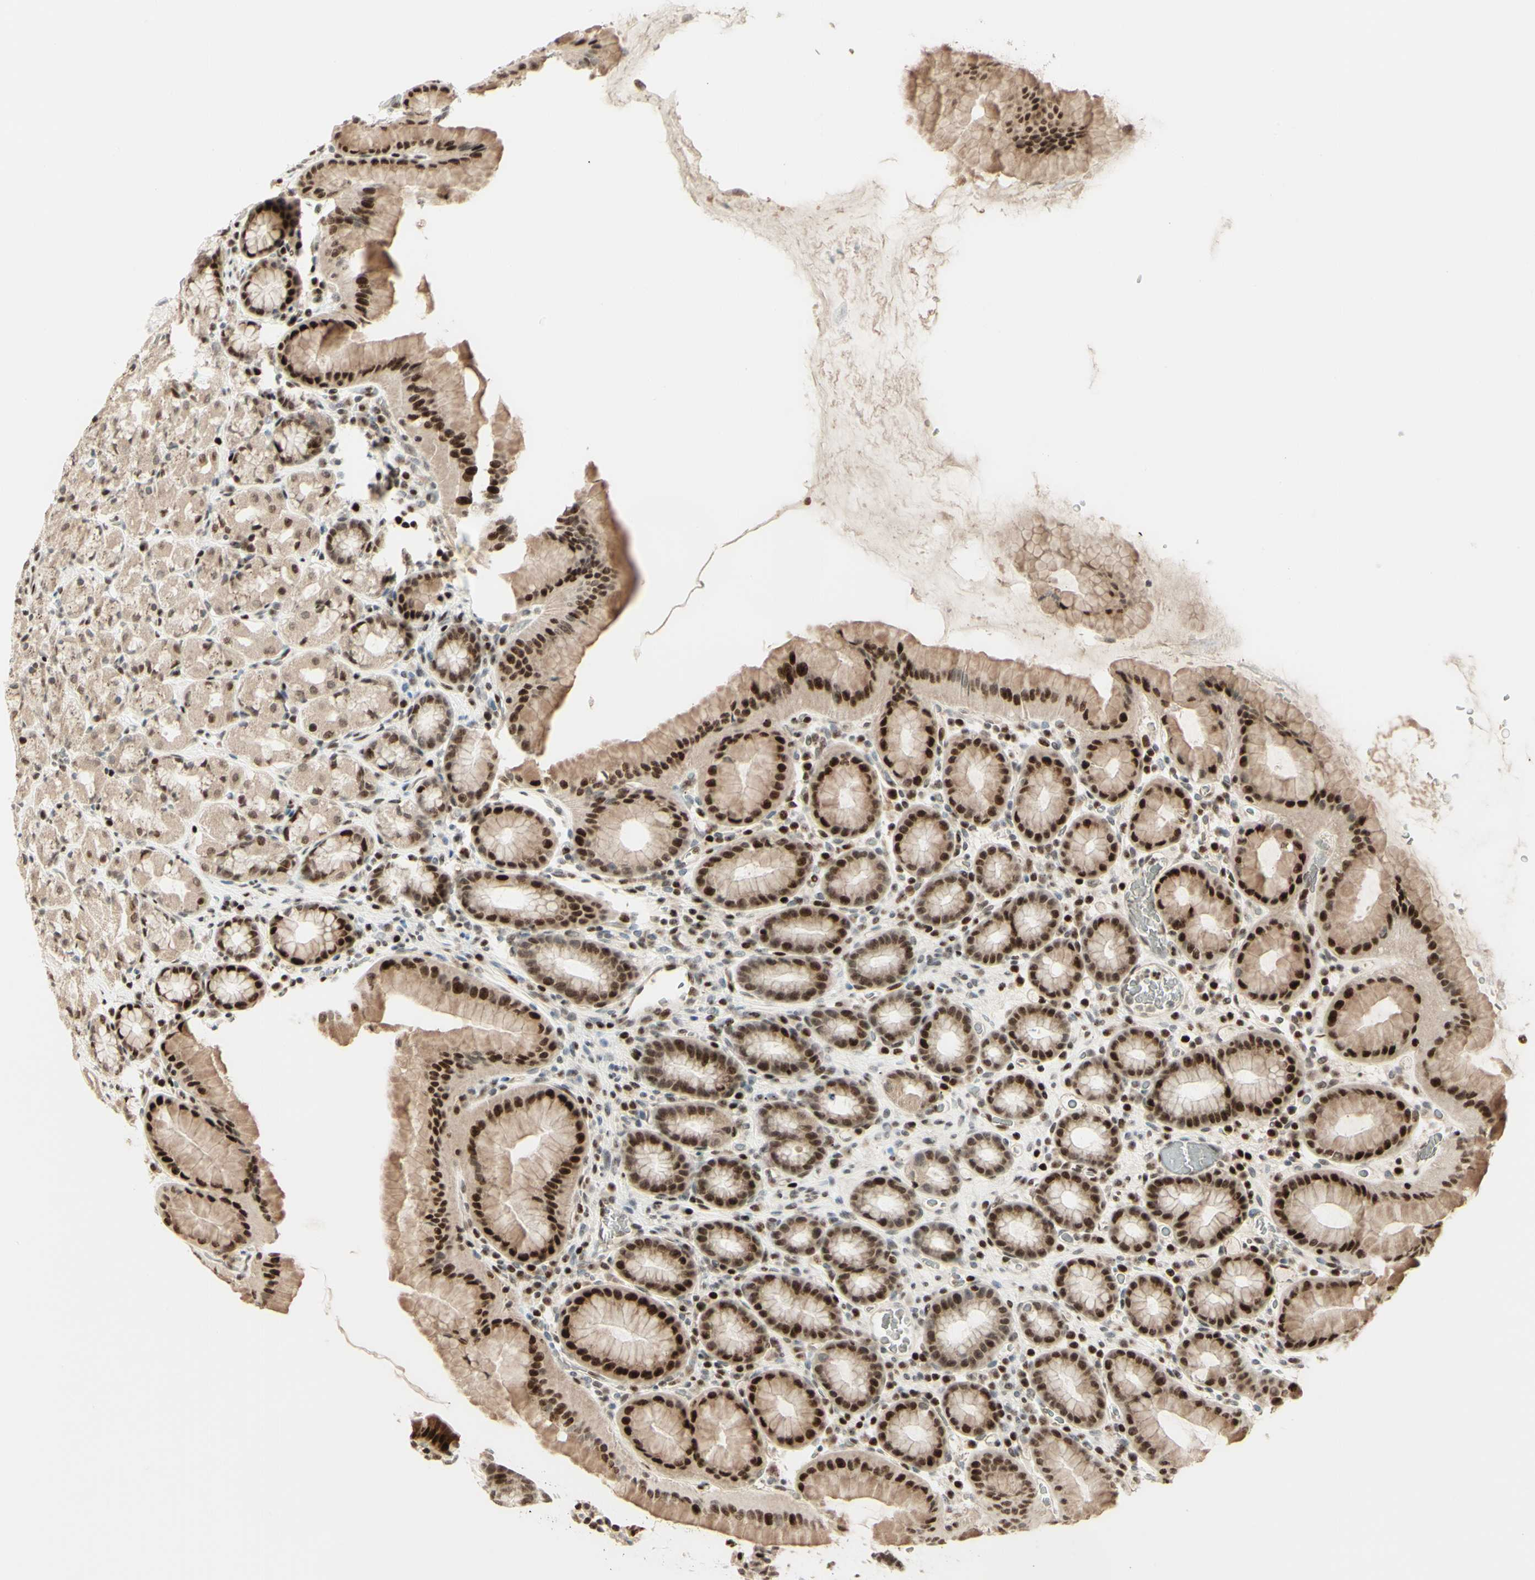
{"staining": {"intensity": "strong", "quantity": "25%-75%", "location": "nuclear"}, "tissue": "stomach", "cell_type": "Glandular cells", "image_type": "normal", "snomed": [{"axis": "morphology", "description": "Normal tissue, NOS"}, {"axis": "topography", "description": "Stomach, upper"}], "caption": "Normal stomach was stained to show a protein in brown. There is high levels of strong nuclear staining in approximately 25%-75% of glandular cells. The staining was performed using DAB (3,3'-diaminobenzidine) to visualize the protein expression in brown, while the nuclei were stained in blue with hematoxylin (Magnification: 20x).", "gene": "CDKL5", "patient": {"sex": "male", "age": 68}}